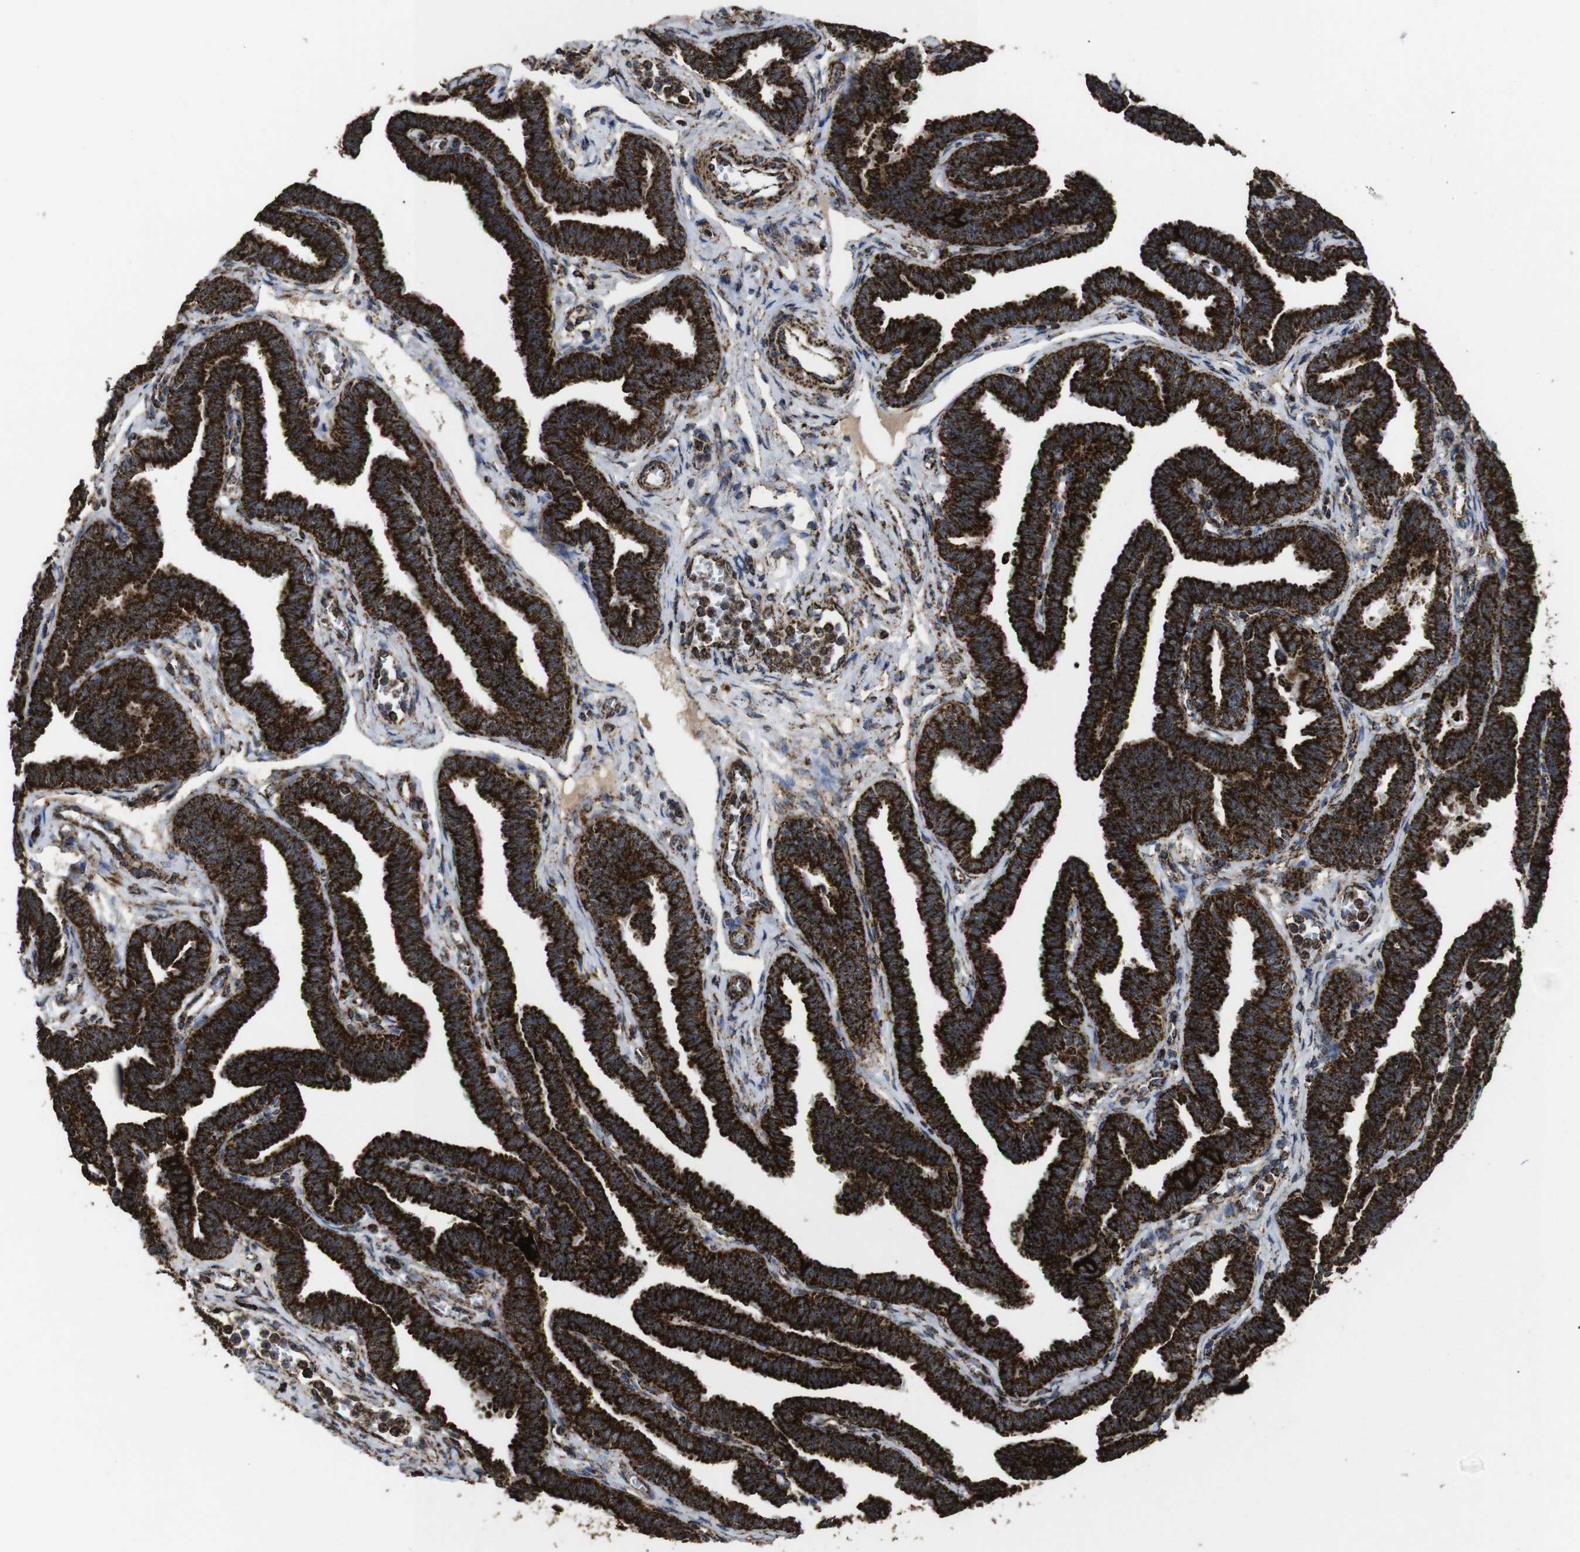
{"staining": {"intensity": "strong", "quantity": ">75%", "location": "cytoplasmic/membranous"}, "tissue": "fallopian tube", "cell_type": "Glandular cells", "image_type": "normal", "snomed": [{"axis": "morphology", "description": "Normal tissue, NOS"}, {"axis": "topography", "description": "Fallopian tube"}, {"axis": "topography", "description": "Ovary"}], "caption": "Fallopian tube was stained to show a protein in brown. There is high levels of strong cytoplasmic/membranous expression in approximately >75% of glandular cells. The protein of interest is shown in brown color, while the nuclei are stained blue.", "gene": "ATP5F1A", "patient": {"sex": "female", "age": 23}}